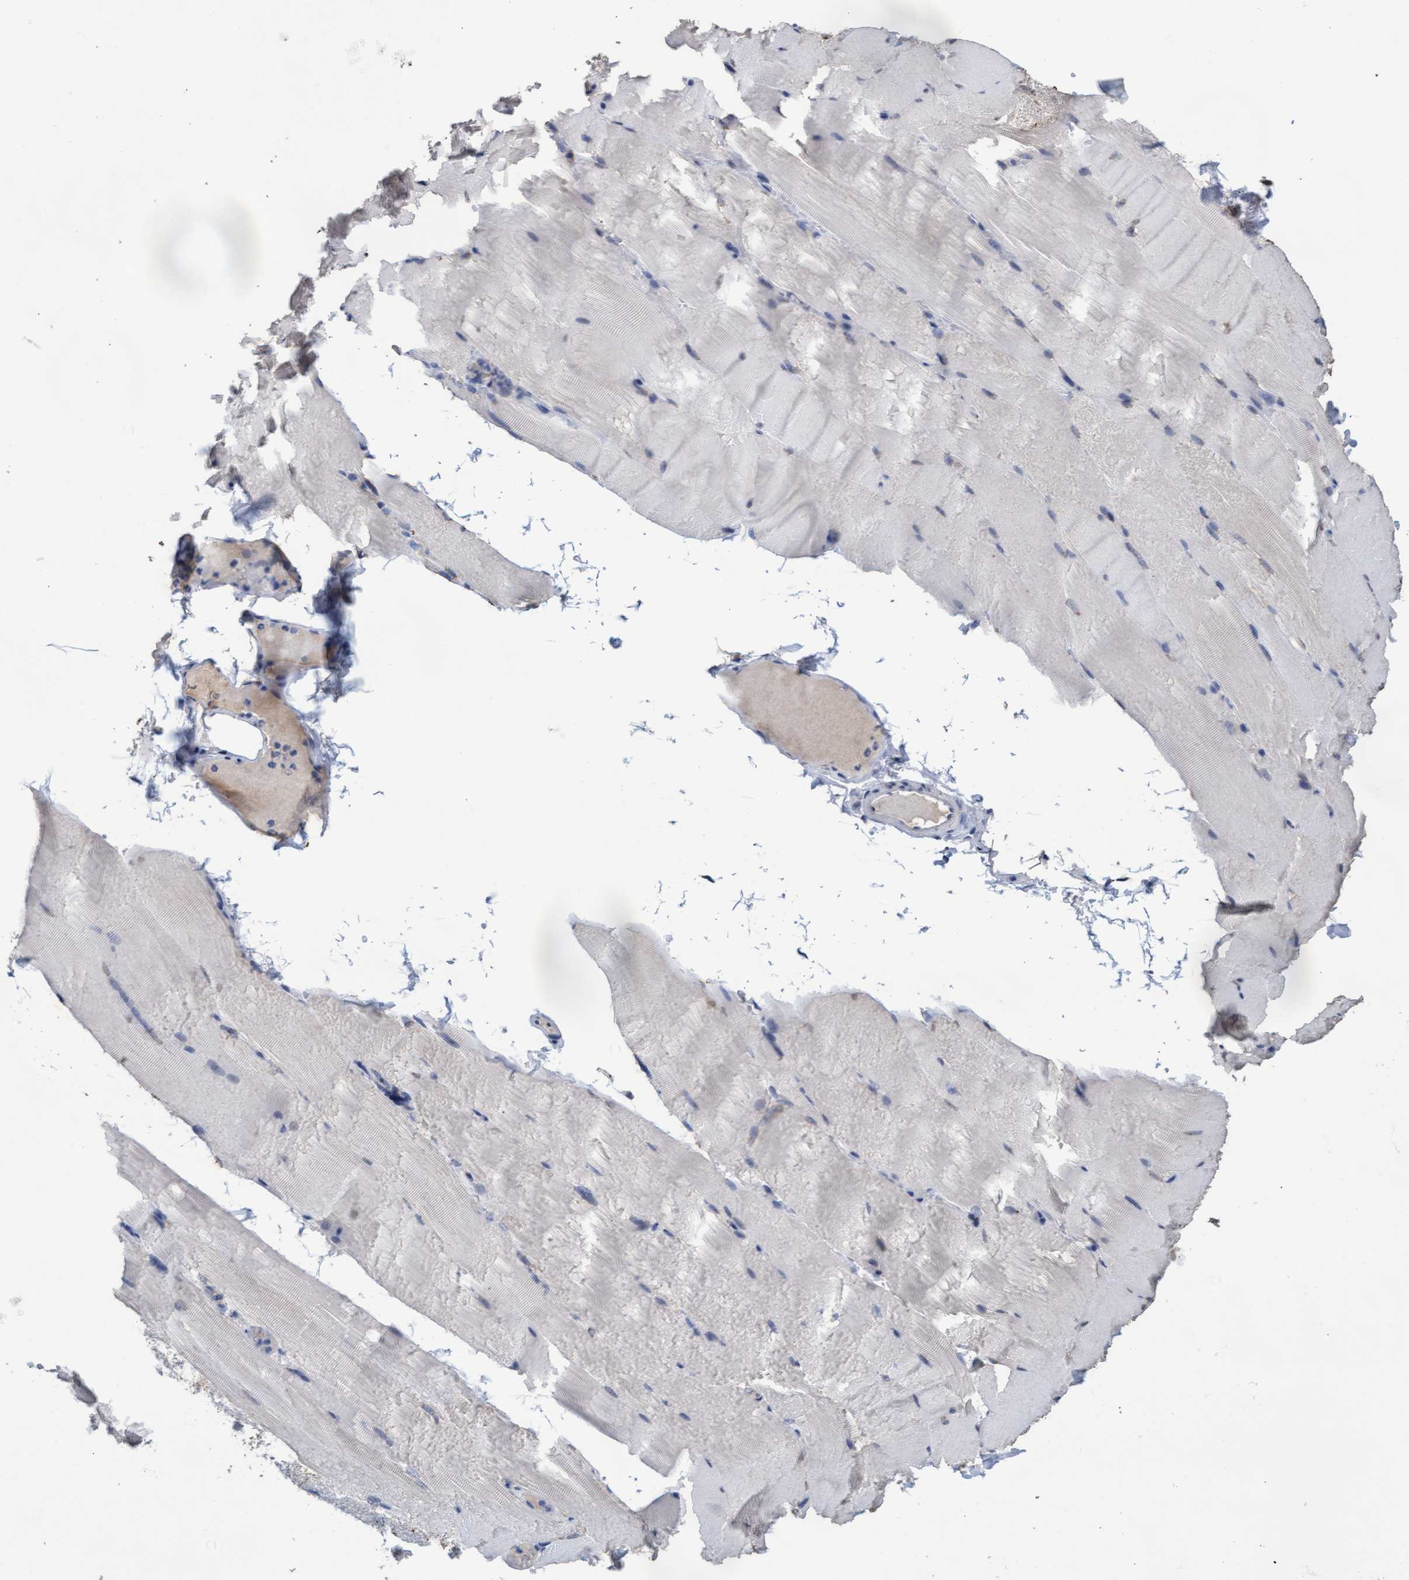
{"staining": {"intensity": "negative", "quantity": "none", "location": "none"}, "tissue": "skeletal muscle", "cell_type": "Myocytes", "image_type": "normal", "snomed": [{"axis": "morphology", "description": "Normal tissue, NOS"}, {"axis": "topography", "description": "Skeletal muscle"}, {"axis": "topography", "description": "Parathyroid gland"}], "caption": "Benign skeletal muscle was stained to show a protein in brown. There is no significant staining in myocytes. (DAB (3,3'-diaminobenzidine) immunohistochemistry, high magnification).", "gene": "GPR39", "patient": {"sex": "female", "age": 37}}